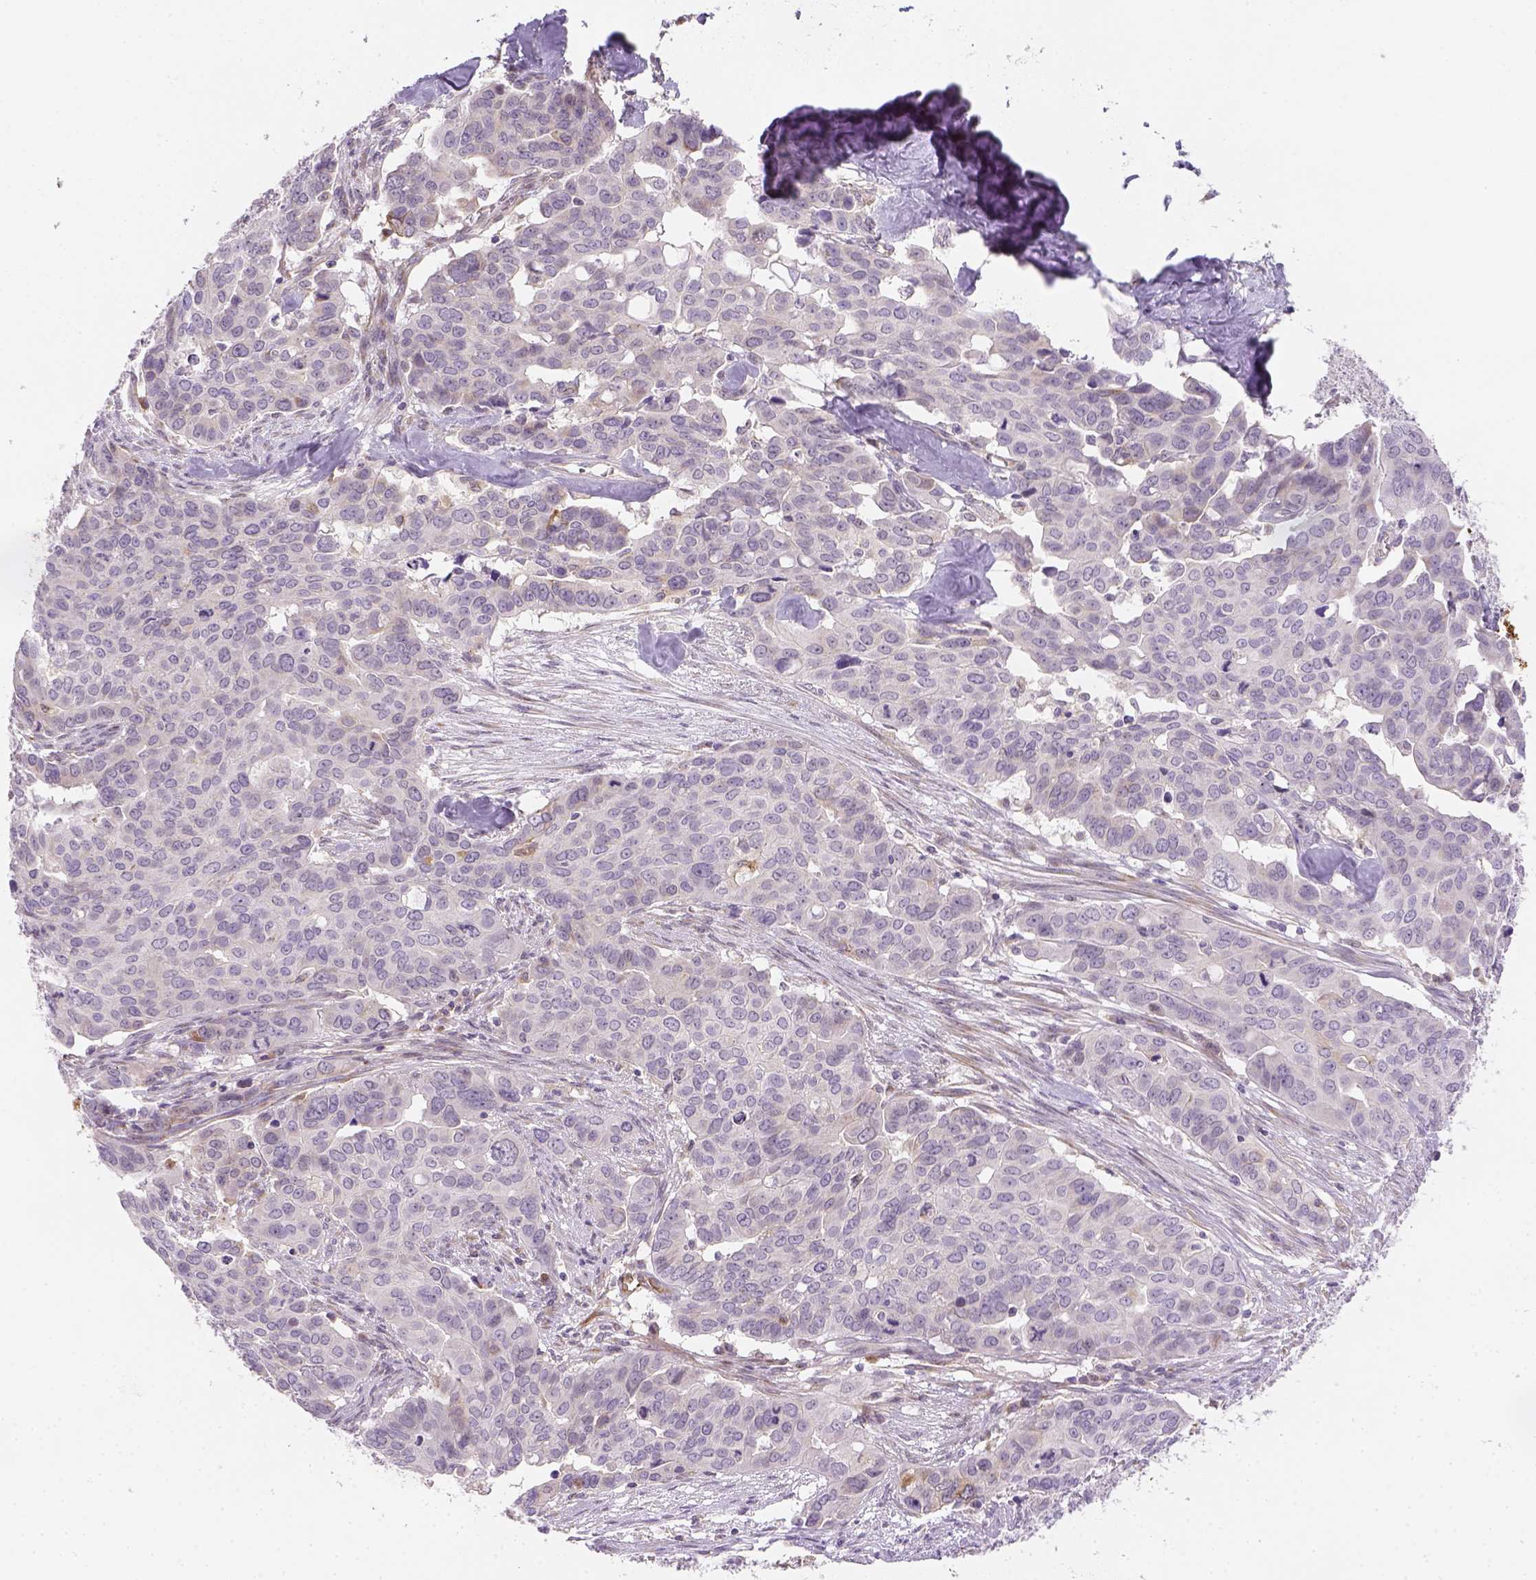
{"staining": {"intensity": "negative", "quantity": "none", "location": "none"}, "tissue": "ovarian cancer", "cell_type": "Tumor cells", "image_type": "cancer", "snomed": [{"axis": "morphology", "description": "Carcinoma, endometroid"}, {"axis": "topography", "description": "Ovary"}], "caption": "There is no significant staining in tumor cells of ovarian cancer (endometroid carcinoma). (DAB IHC, high magnification).", "gene": "CACNB1", "patient": {"sex": "female", "age": 78}}